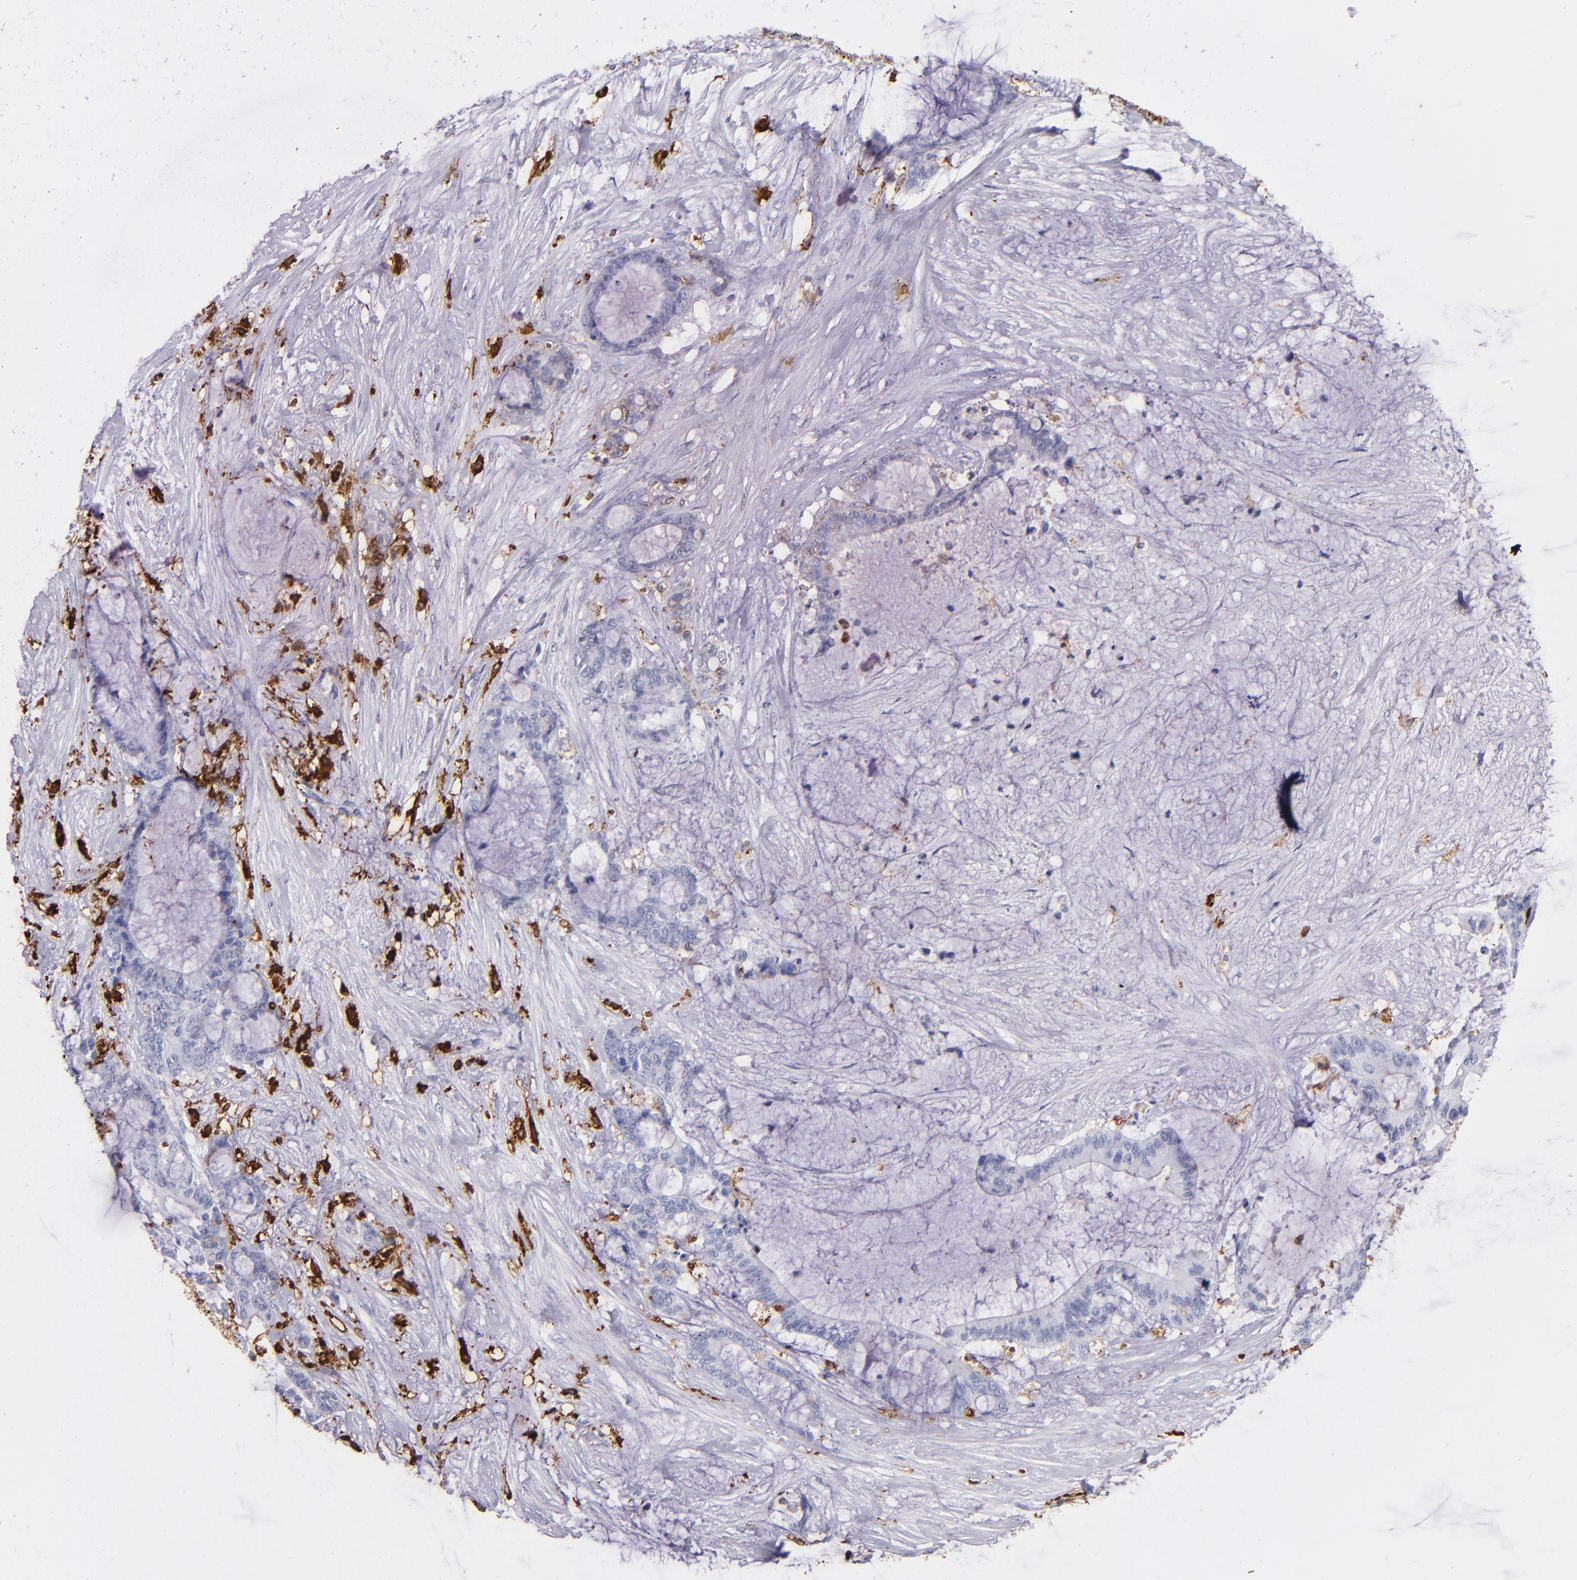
{"staining": {"intensity": "weak", "quantity": "<25%", "location": "cytoplasmic/membranous"}, "tissue": "liver cancer", "cell_type": "Tumor cells", "image_type": "cancer", "snomed": [{"axis": "morphology", "description": "Cholangiocarcinoma"}, {"axis": "topography", "description": "Liver"}], "caption": "This is a image of immunohistochemistry (IHC) staining of liver cancer, which shows no expression in tumor cells.", "gene": "HLA-DRA", "patient": {"sex": "female", "age": 73}}